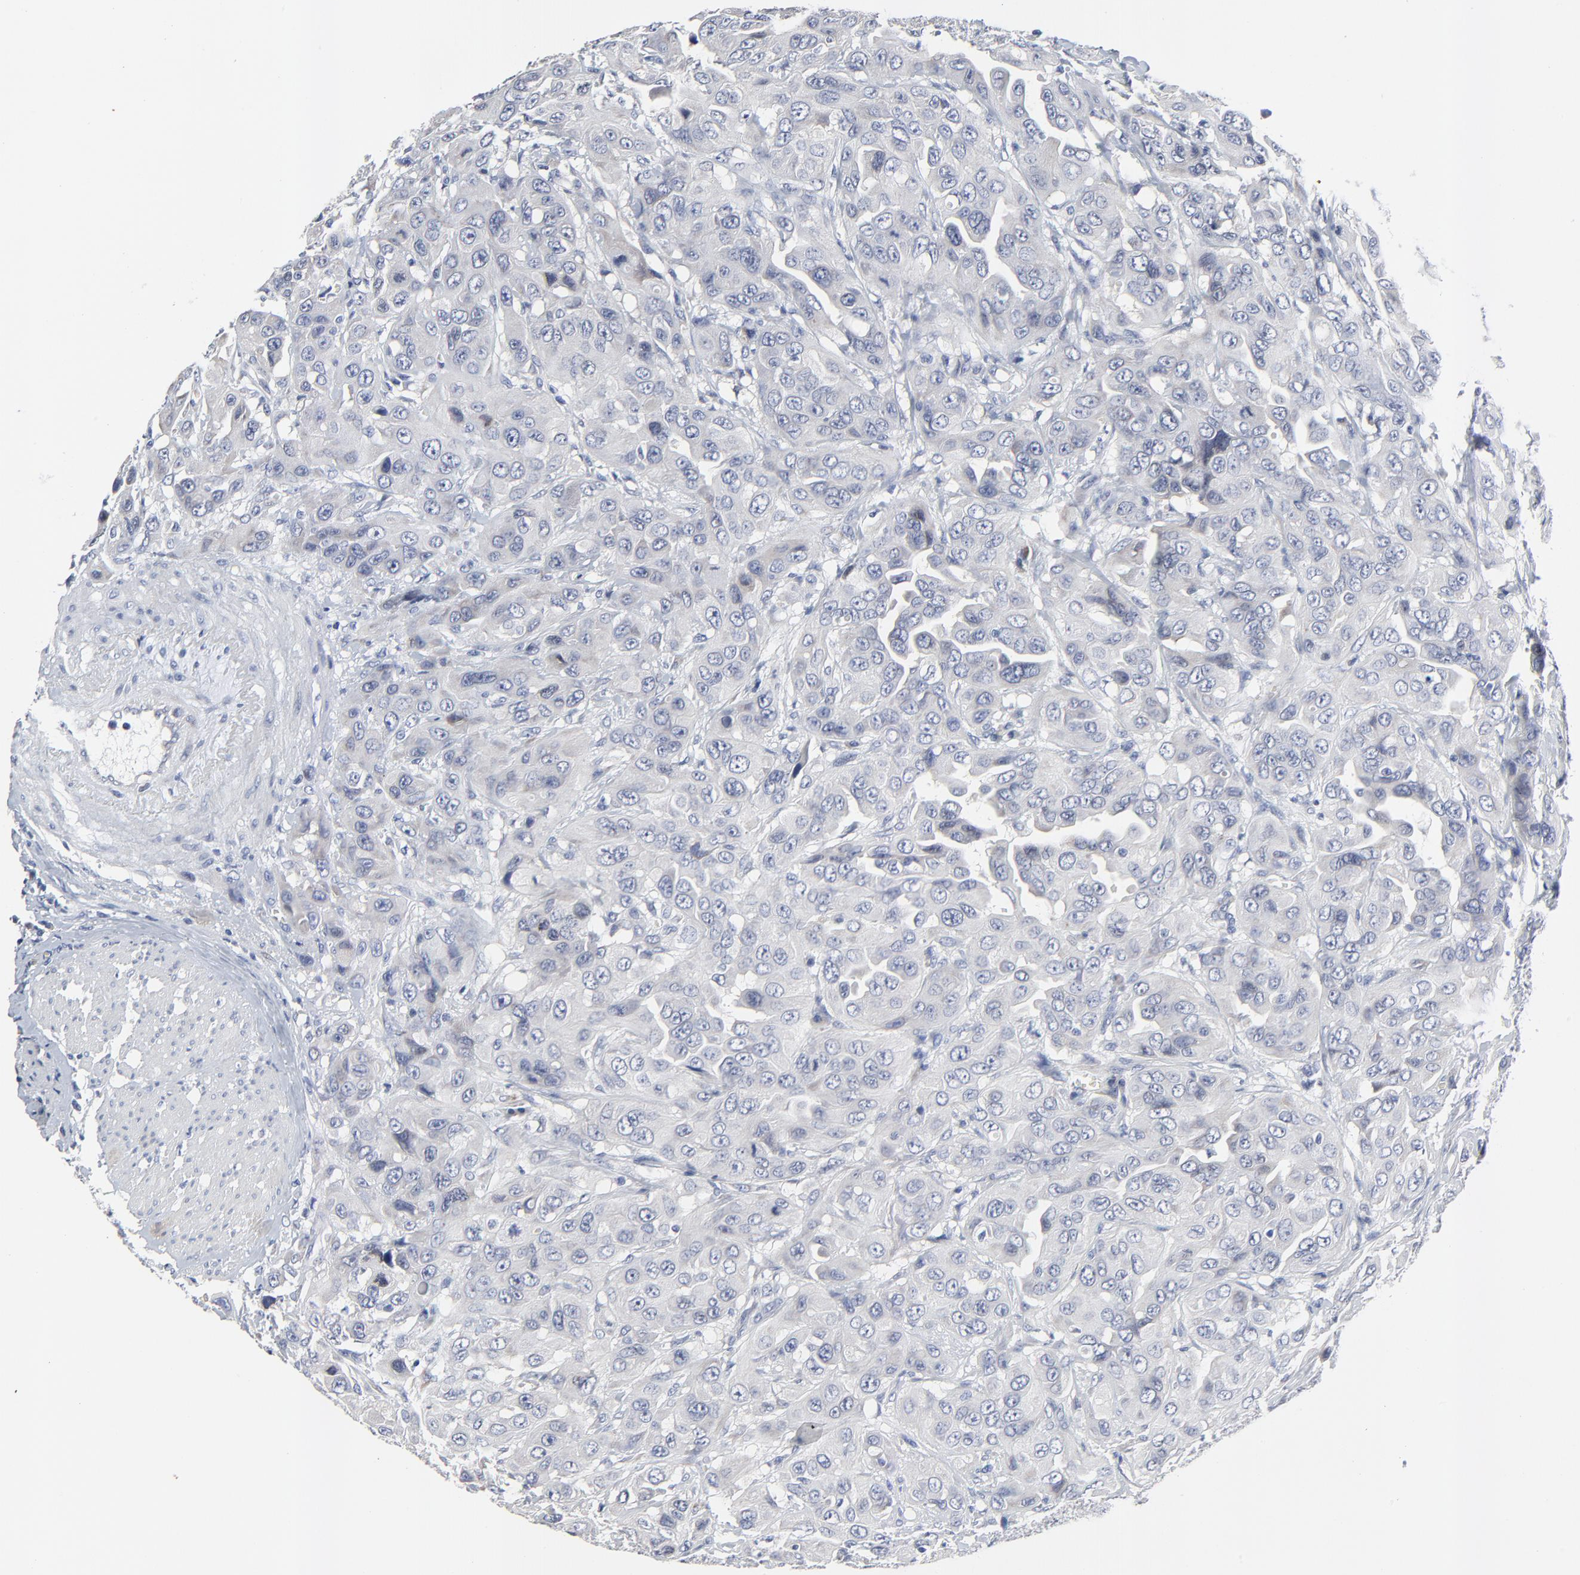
{"staining": {"intensity": "negative", "quantity": "none", "location": "none"}, "tissue": "urothelial cancer", "cell_type": "Tumor cells", "image_type": "cancer", "snomed": [{"axis": "morphology", "description": "Urothelial carcinoma, High grade"}, {"axis": "topography", "description": "Urinary bladder"}], "caption": "A high-resolution photomicrograph shows IHC staining of urothelial carcinoma (high-grade), which exhibits no significant staining in tumor cells.", "gene": "NLGN3", "patient": {"sex": "male", "age": 73}}